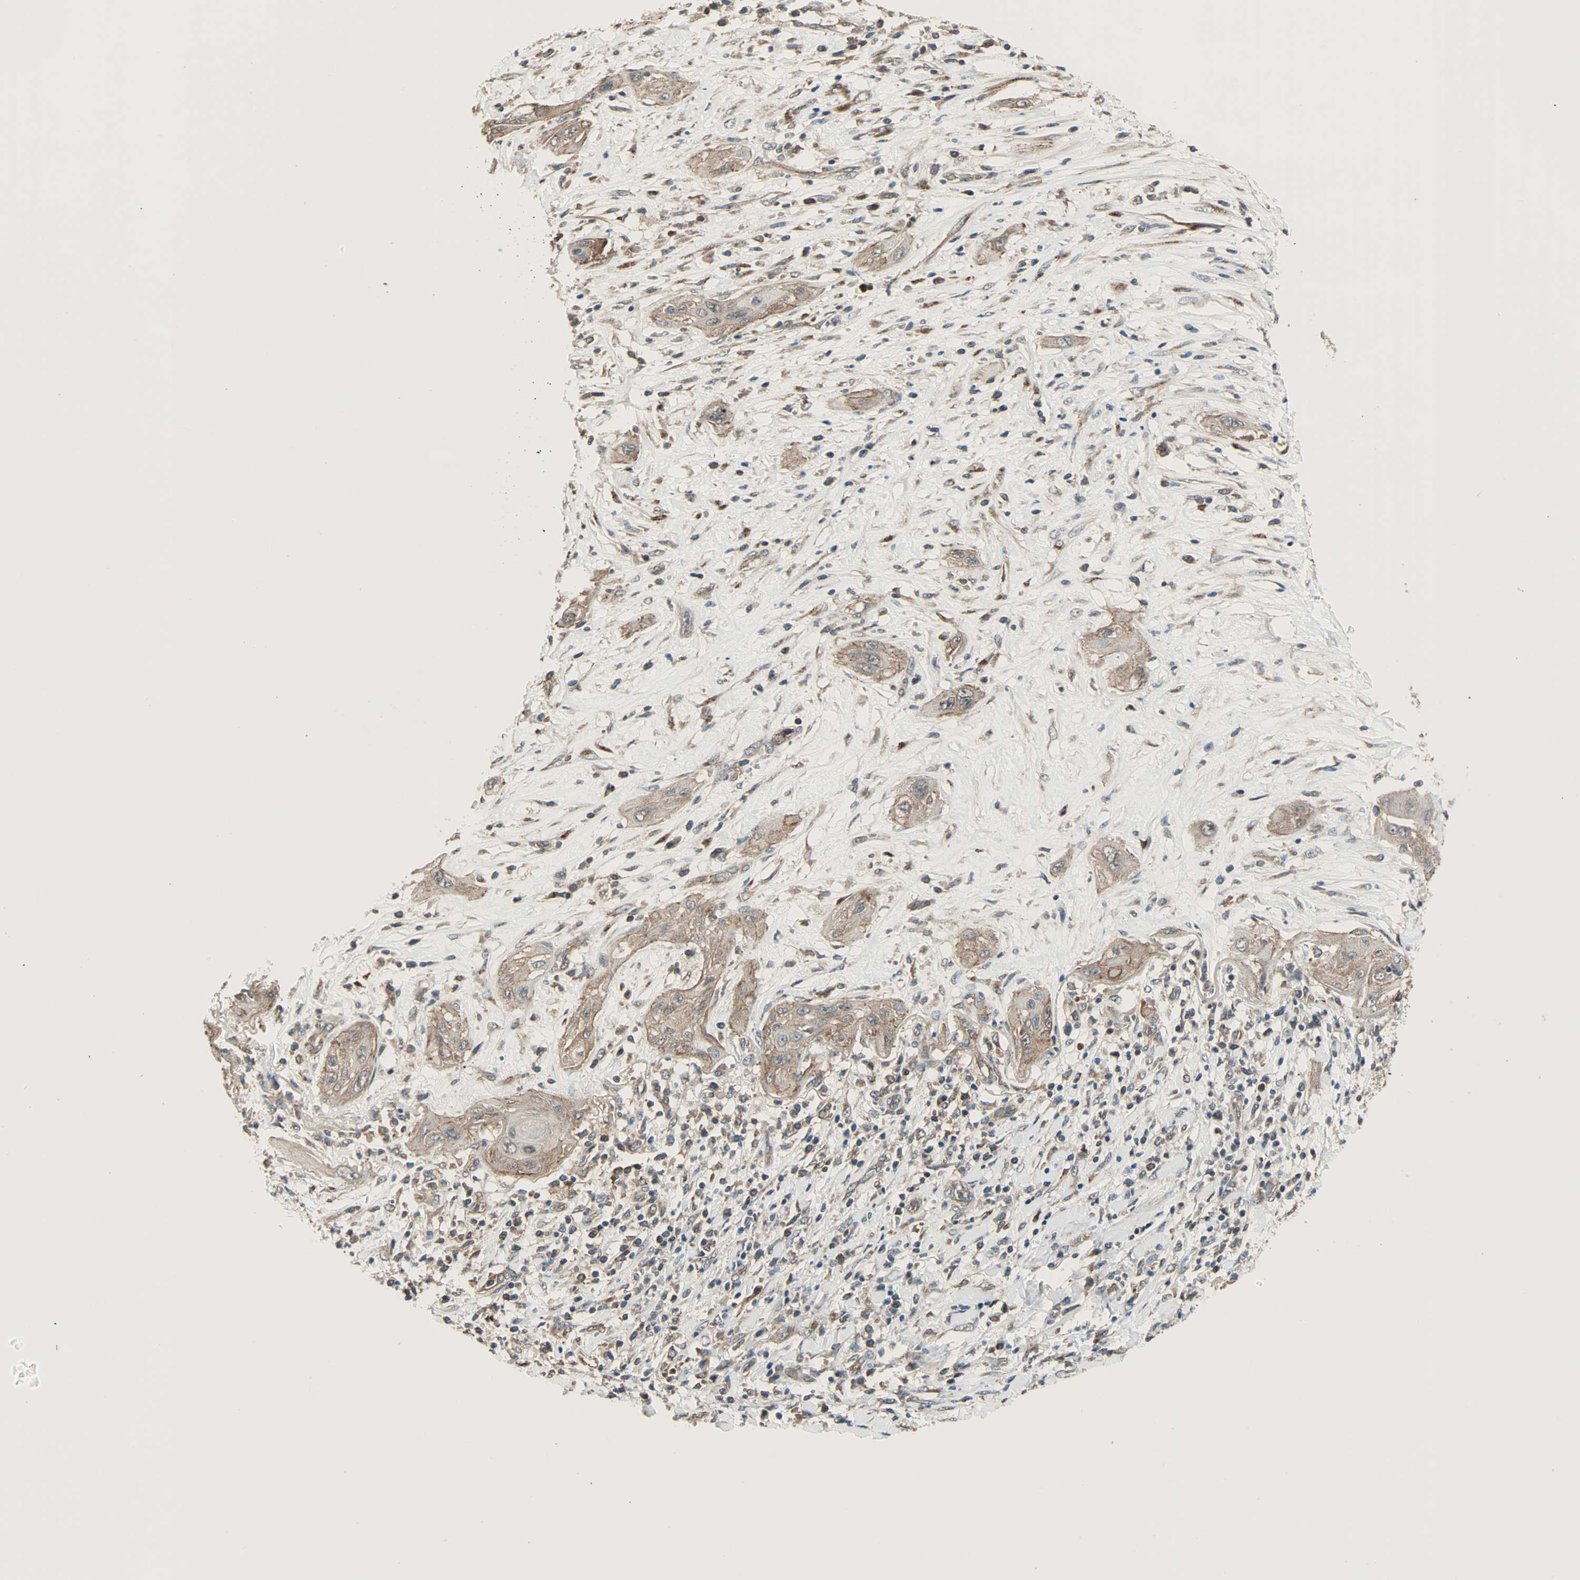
{"staining": {"intensity": "moderate", "quantity": "25%-75%", "location": "cytoplasmic/membranous"}, "tissue": "lung cancer", "cell_type": "Tumor cells", "image_type": "cancer", "snomed": [{"axis": "morphology", "description": "Squamous cell carcinoma, NOS"}, {"axis": "topography", "description": "Lung"}], "caption": "A brown stain shows moderate cytoplasmic/membranous expression of a protein in human lung cancer tumor cells.", "gene": "MAP3K21", "patient": {"sex": "female", "age": 47}}